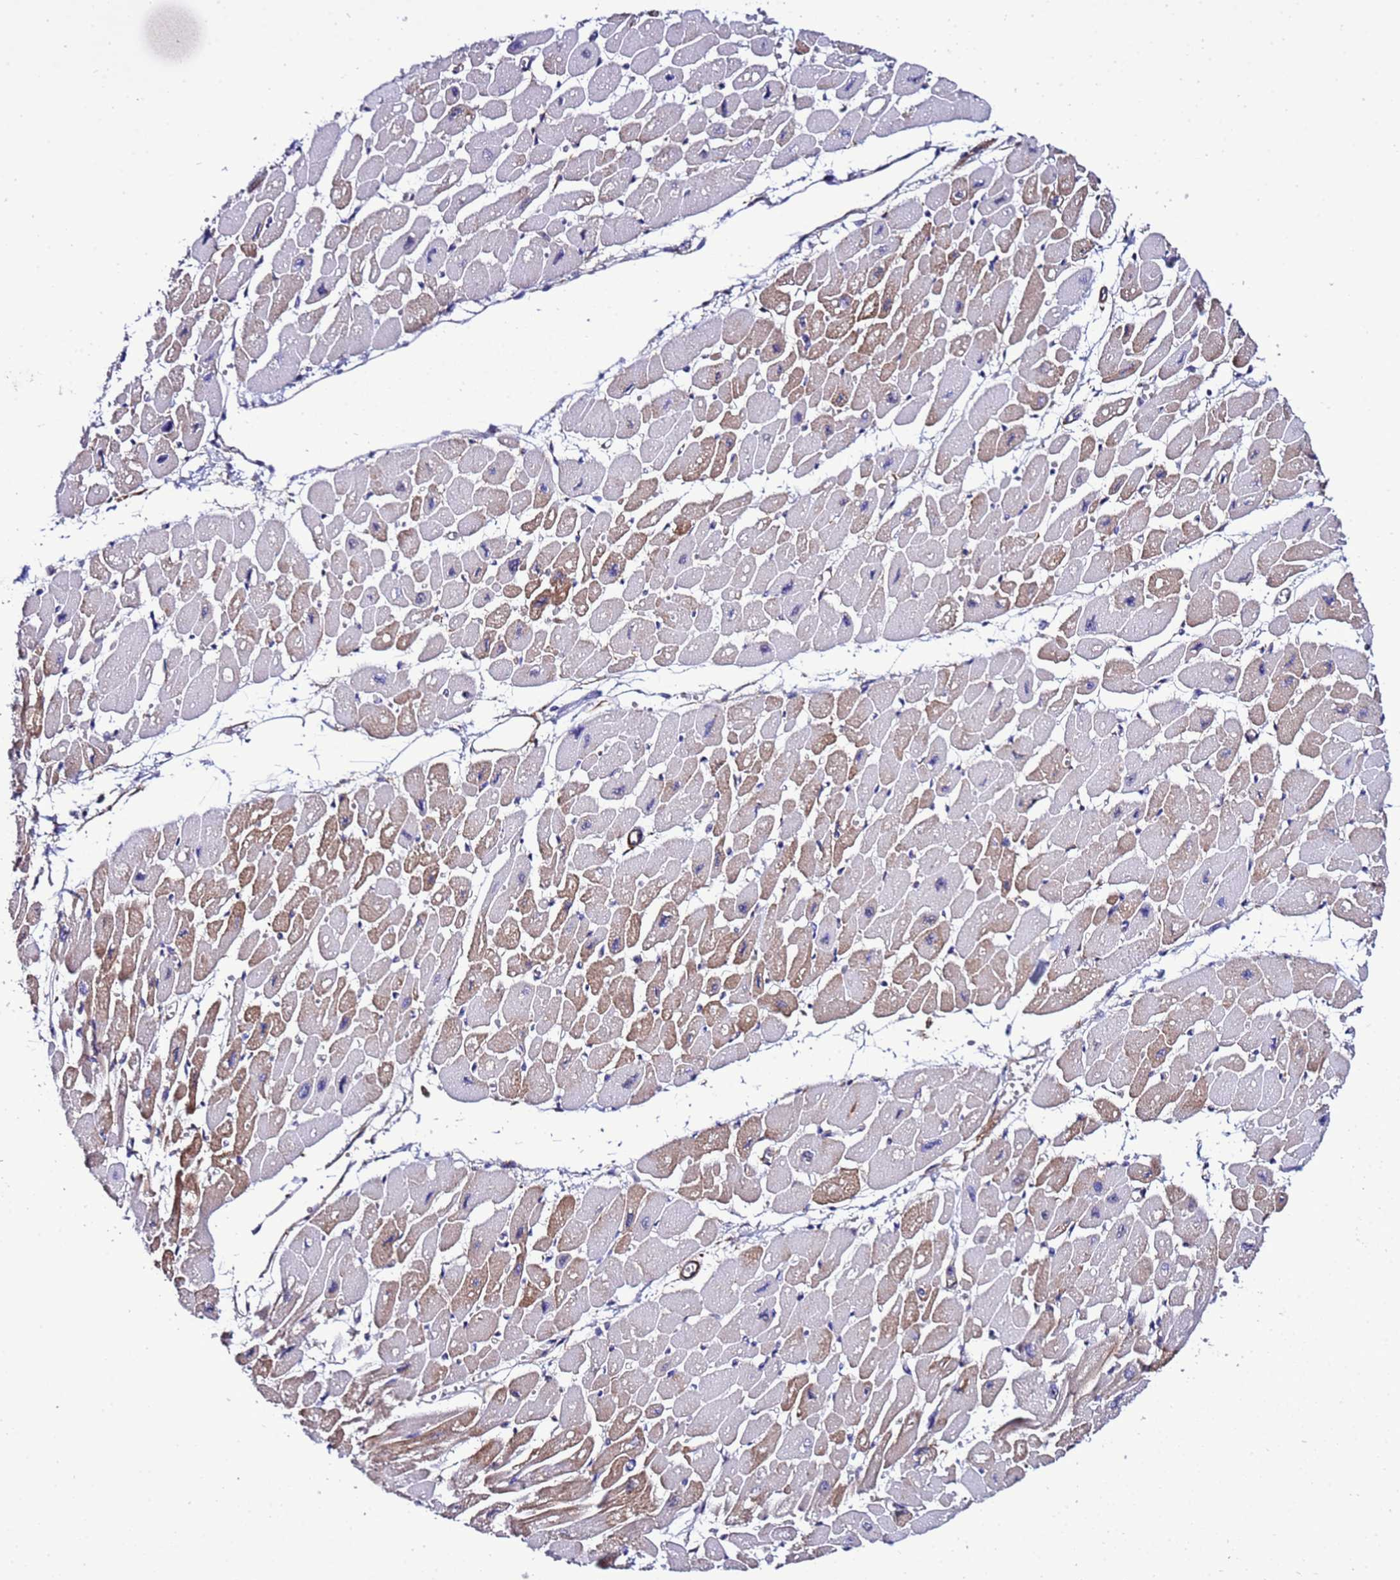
{"staining": {"intensity": "moderate", "quantity": "25%-75%", "location": "cytoplasmic/membranous"}, "tissue": "heart muscle", "cell_type": "Cardiomyocytes", "image_type": "normal", "snomed": [{"axis": "morphology", "description": "Normal tissue, NOS"}, {"axis": "topography", "description": "Heart"}], "caption": "Immunohistochemistry of normal human heart muscle displays medium levels of moderate cytoplasmic/membranous positivity in about 25%-75% of cardiomyocytes. Immunohistochemistry (ihc) stains the protein in brown and the nuclei are stained blue.", "gene": "GZF1", "patient": {"sex": "female", "age": 54}}